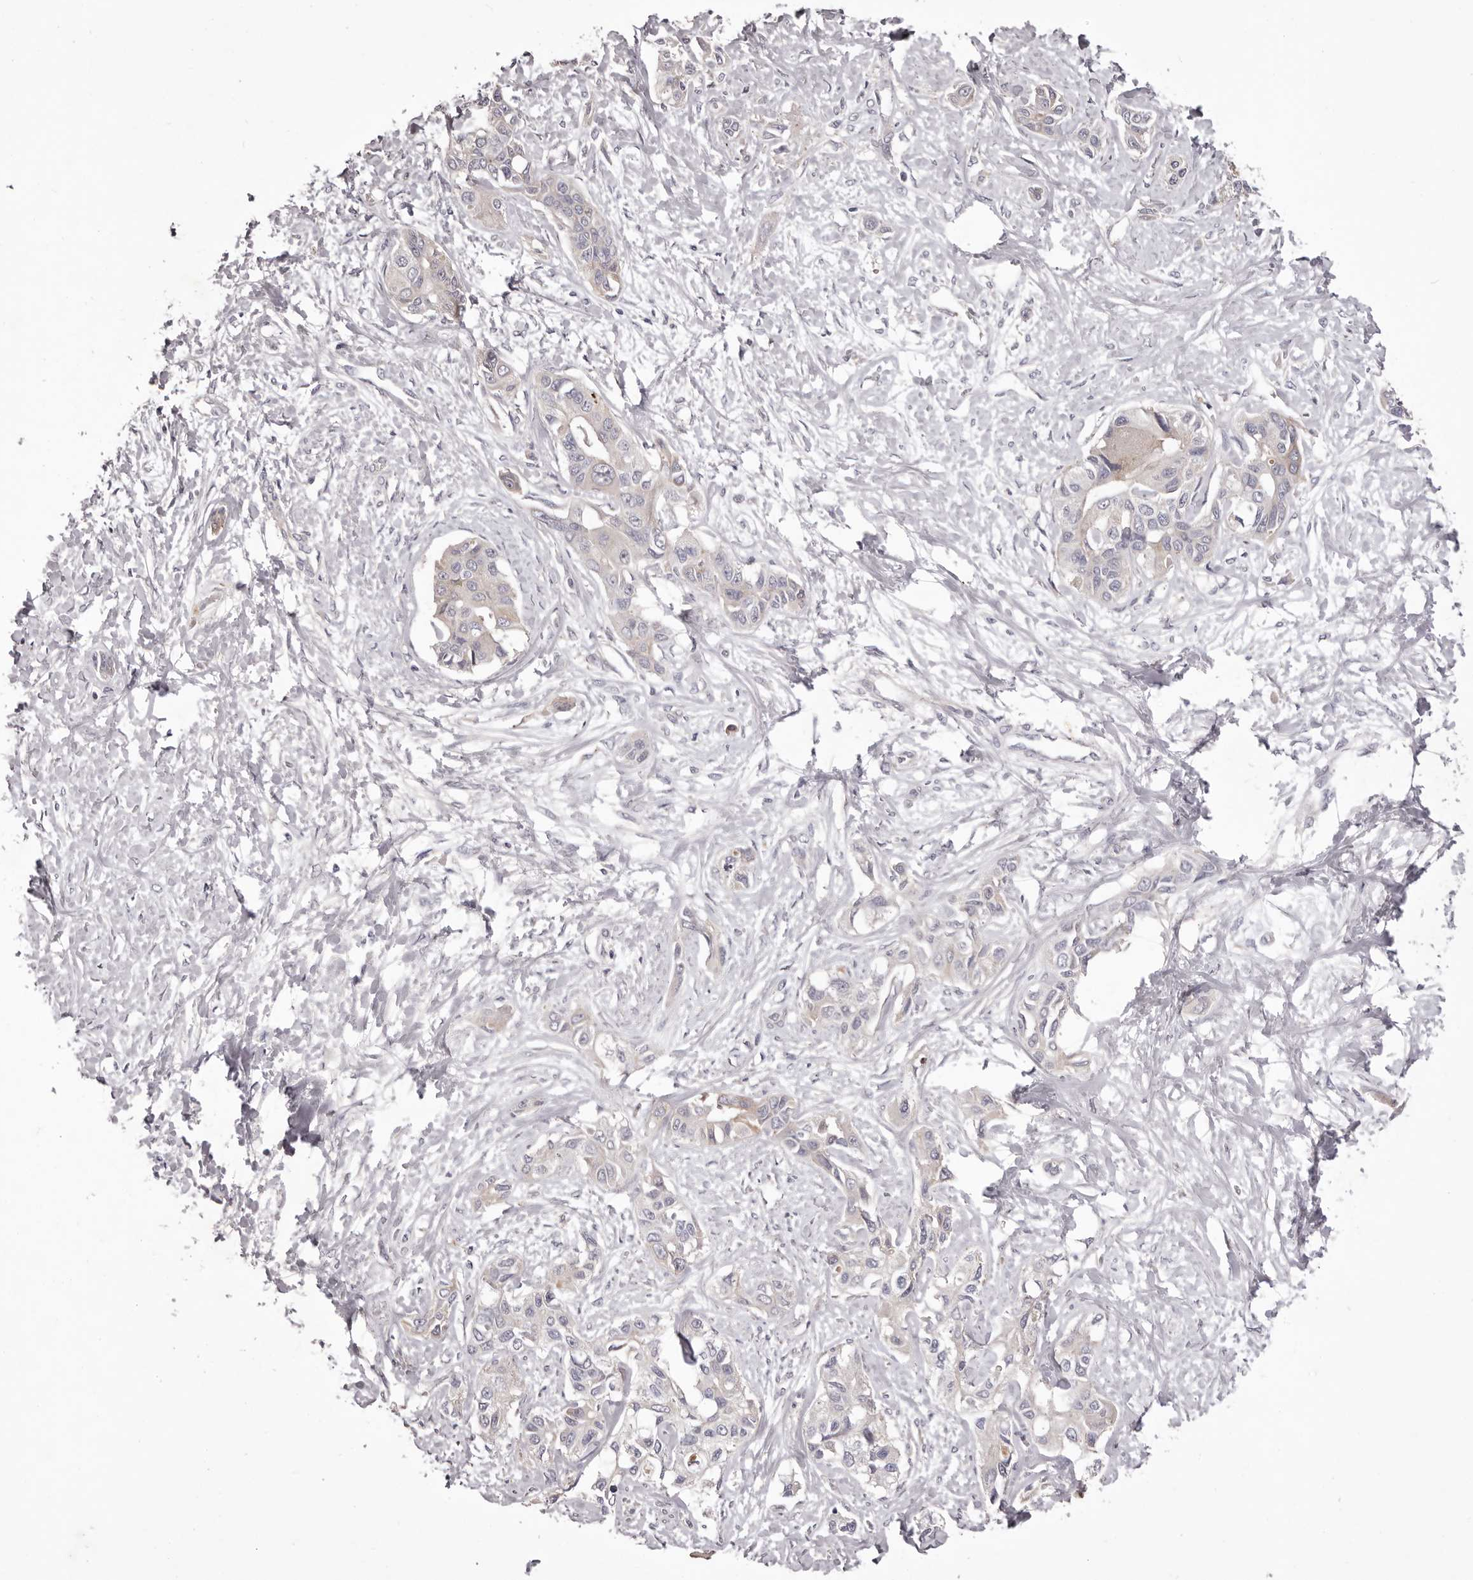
{"staining": {"intensity": "negative", "quantity": "none", "location": "none"}, "tissue": "liver cancer", "cell_type": "Tumor cells", "image_type": "cancer", "snomed": [{"axis": "morphology", "description": "Cholangiocarcinoma"}, {"axis": "topography", "description": "Liver"}], "caption": "IHC histopathology image of neoplastic tissue: human liver cancer stained with DAB (3,3'-diaminobenzidine) reveals no significant protein positivity in tumor cells.", "gene": "PNRC1", "patient": {"sex": "male", "age": 59}}